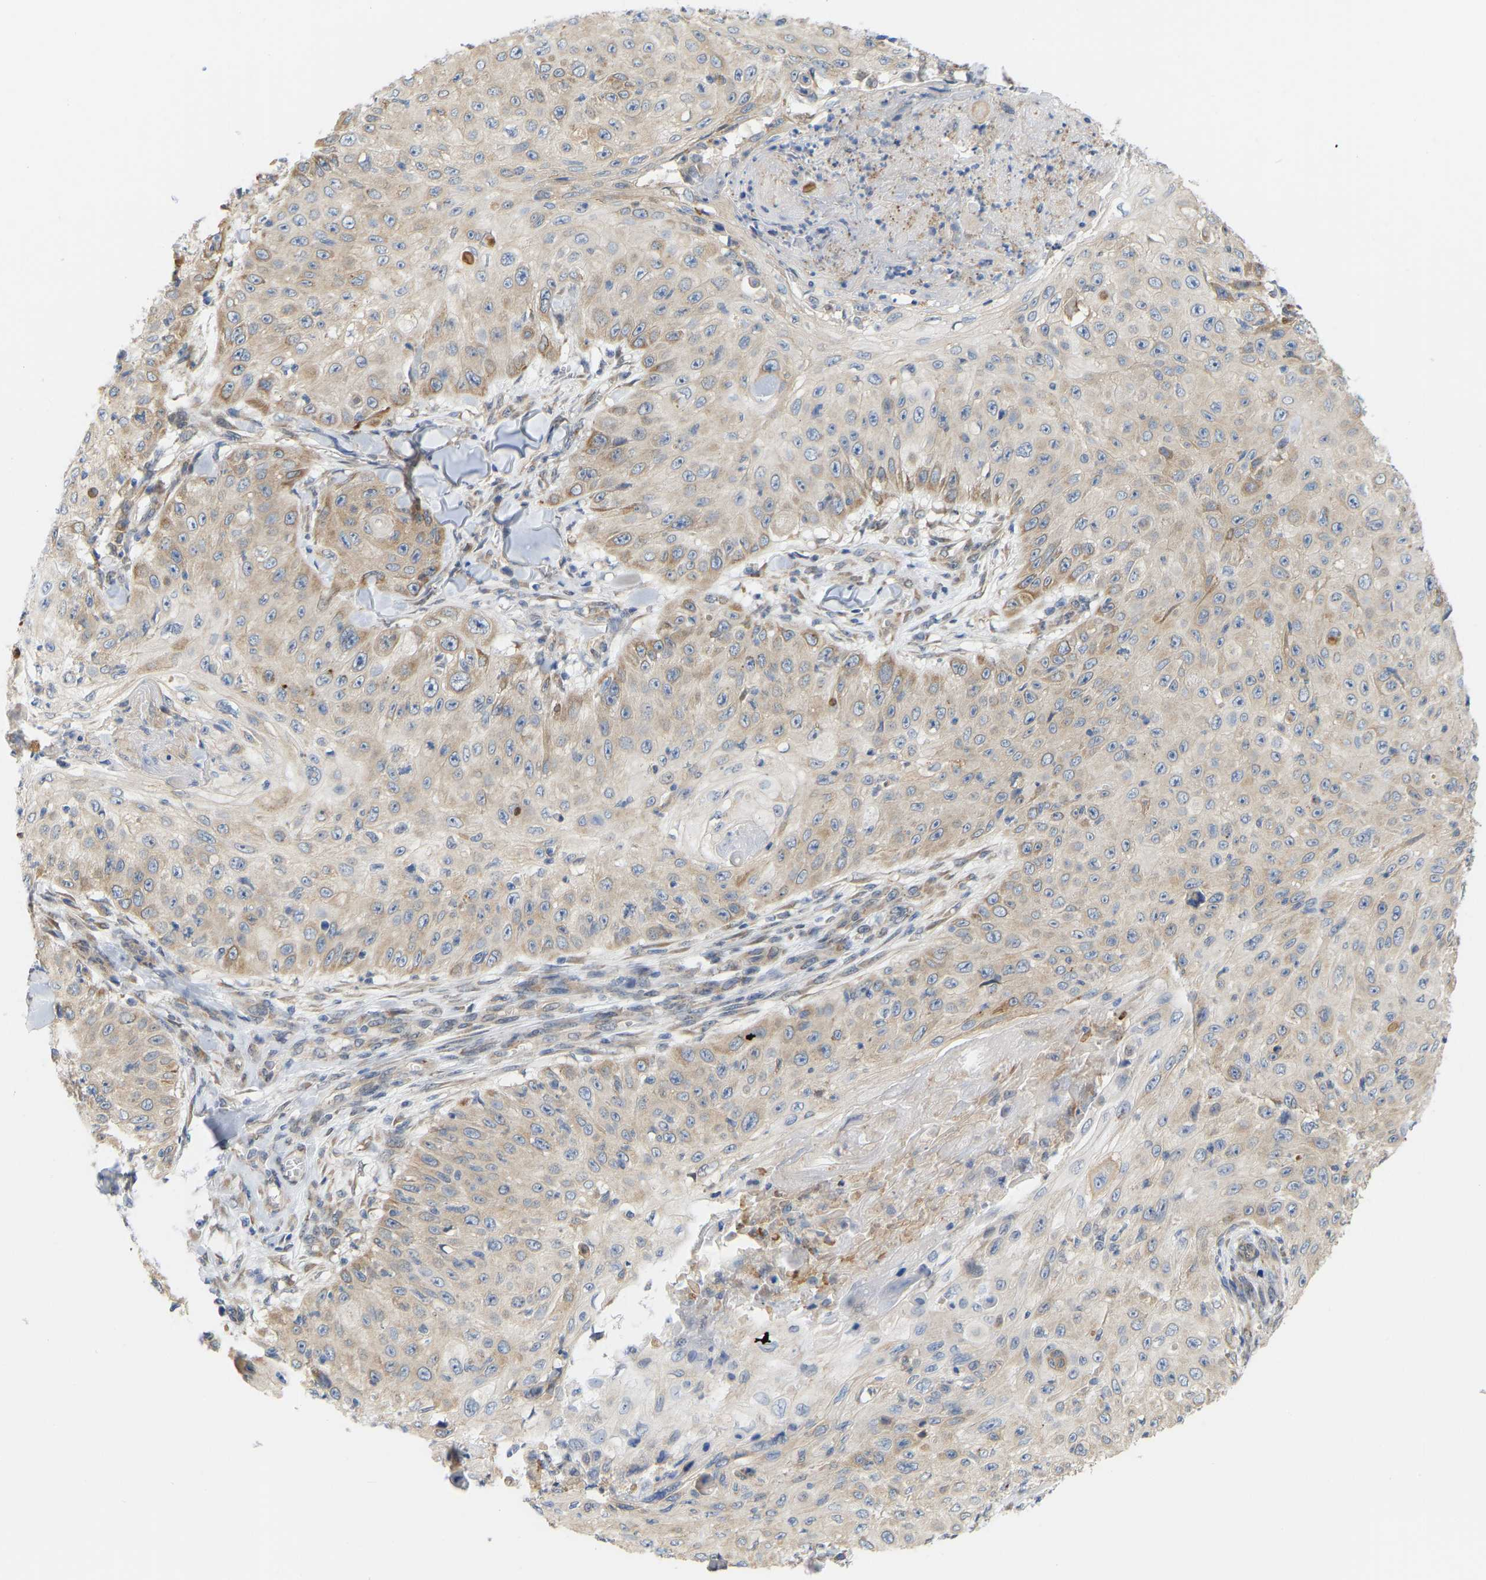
{"staining": {"intensity": "moderate", "quantity": "25%-75%", "location": "cytoplasmic/membranous"}, "tissue": "skin cancer", "cell_type": "Tumor cells", "image_type": "cancer", "snomed": [{"axis": "morphology", "description": "Squamous cell carcinoma, NOS"}, {"axis": "topography", "description": "Skin"}], "caption": "Immunohistochemical staining of human skin cancer reveals medium levels of moderate cytoplasmic/membranous protein staining in approximately 25%-75% of tumor cells. (brown staining indicates protein expression, while blue staining denotes nuclei).", "gene": "BEND3", "patient": {"sex": "male", "age": 86}}